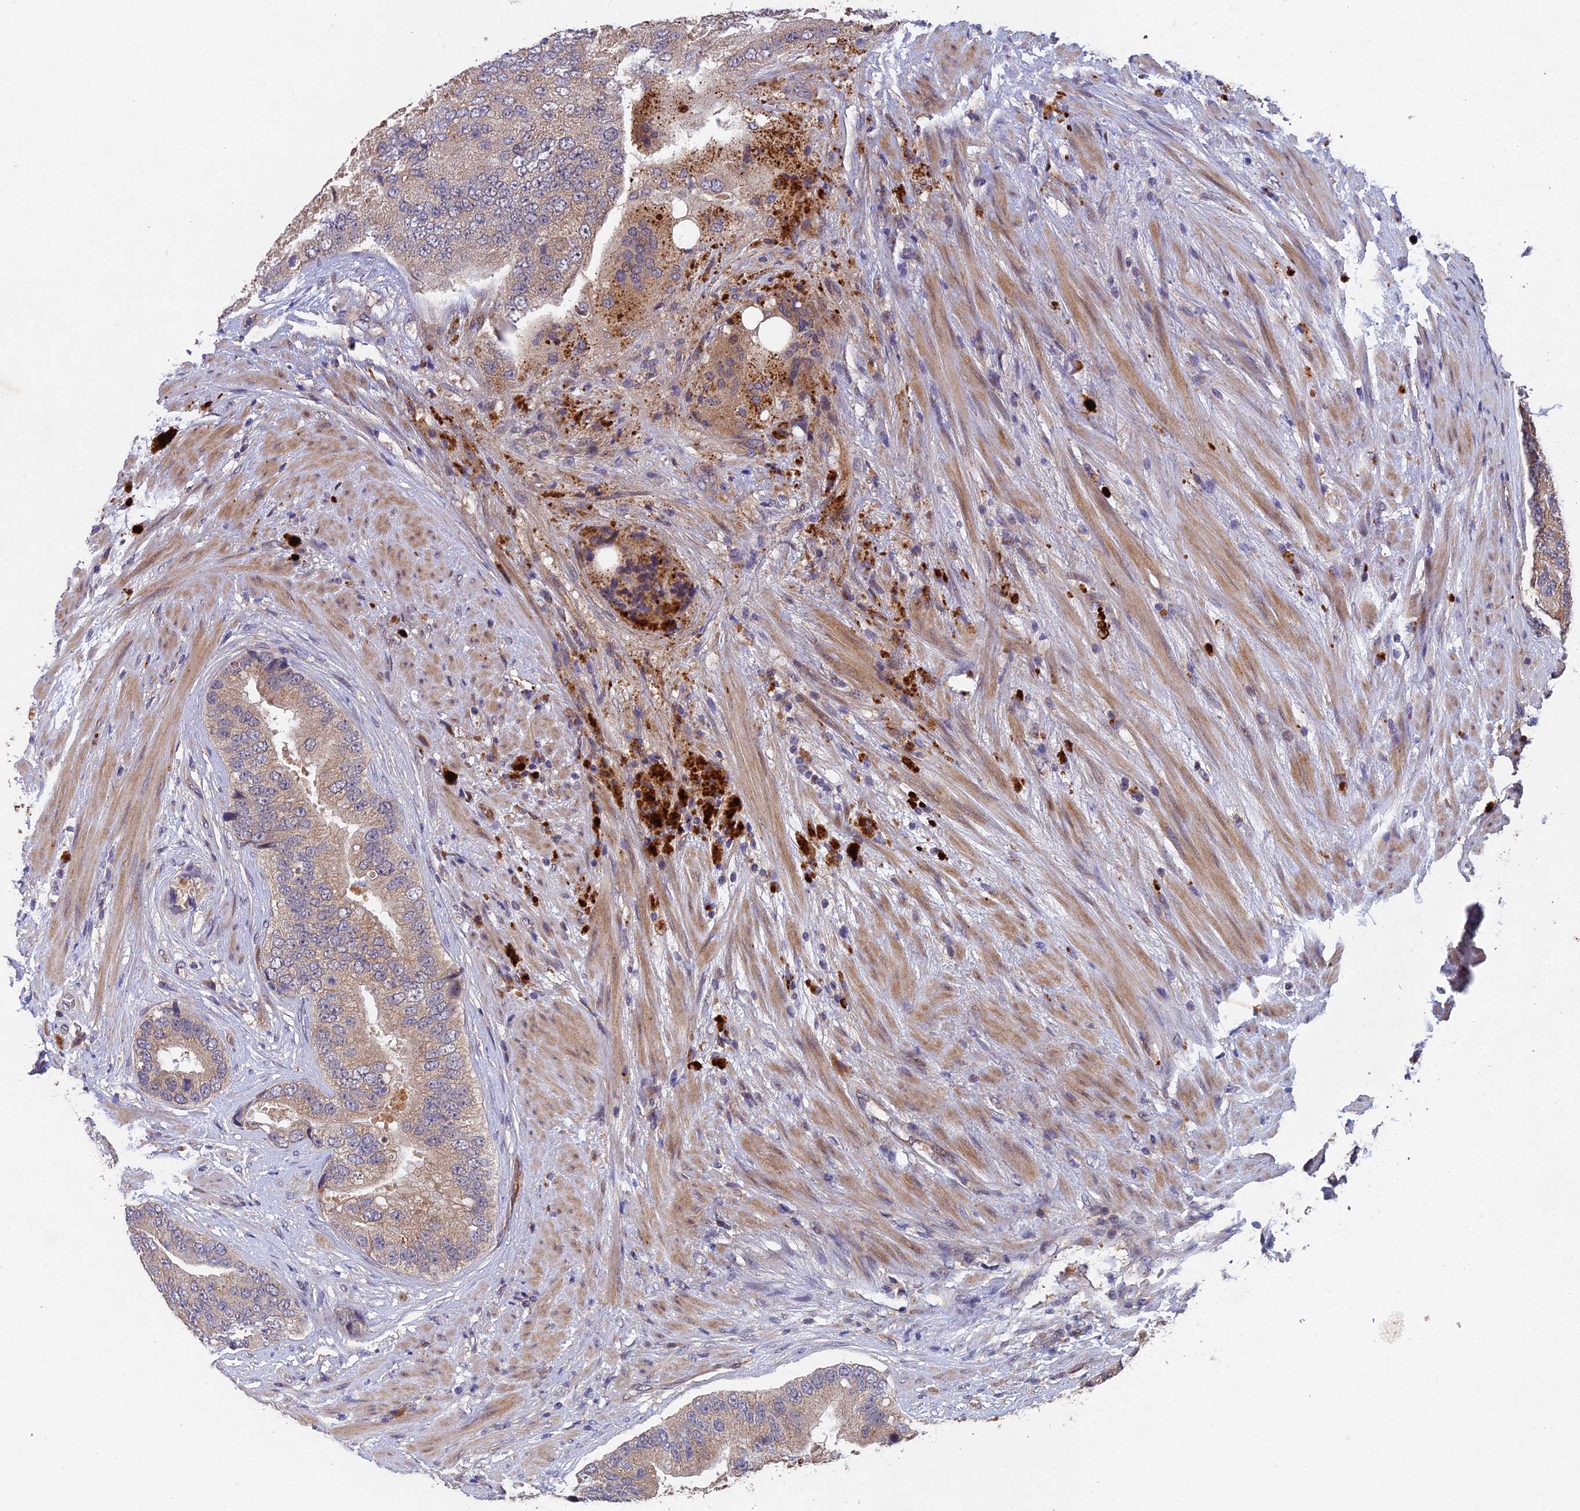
{"staining": {"intensity": "moderate", "quantity": "<25%", "location": "cytoplasmic/membranous"}, "tissue": "prostate cancer", "cell_type": "Tumor cells", "image_type": "cancer", "snomed": [{"axis": "morphology", "description": "Adenocarcinoma, High grade"}, {"axis": "topography", "description": "Prostate"}], "caption": "Tumor cells show moderate cytoplasmic/membranous expression in approximately <25% of cells in adenocarcinoma (high-grade) (prostate).", "gene": "NSMCE1", "patient": {"sex": "male", "age": 70}}